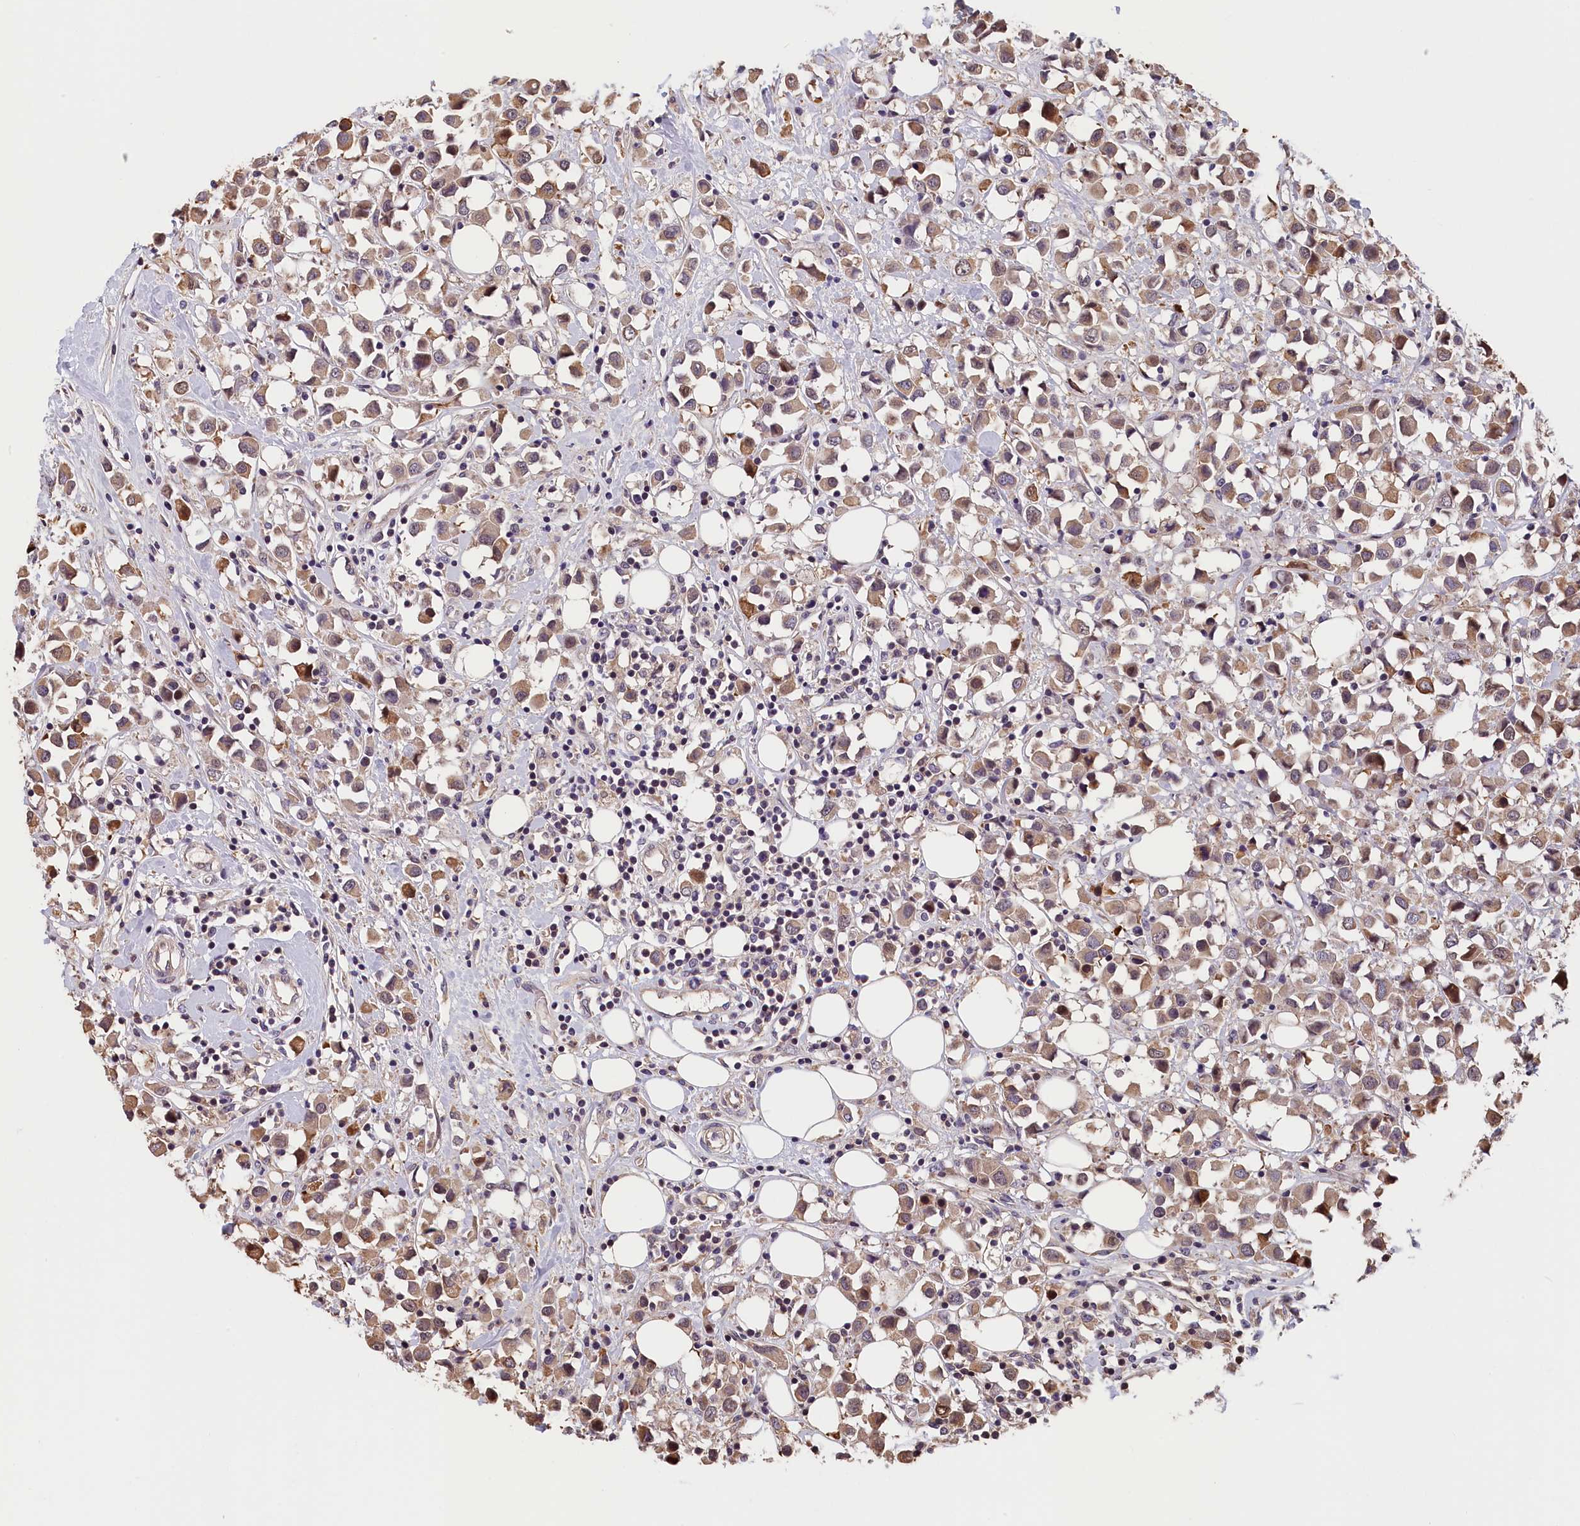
{"staining": {"intensity": "moderate", "quantity": ">75%", "location": "cytoplasmic/membranous"}, "tissue": "breast cancer", "cell_type": "Tumor cells", "image_type": "cancer", "snomed": [{"axis": "morphology", "description": "Duct carcinoma"}, {"axis": "topography", "description": "Breast"}], "caption": "This histopathology image displays immunohistochemistry (IHC) staining of human infiltrating ductal carcinoma (breast), with medium moderate cytoplasmic/membranous expression in approximately >75% of tumor cells.", "gene": "TMEM116", "patient": {"sex": "female", "age": 61}}